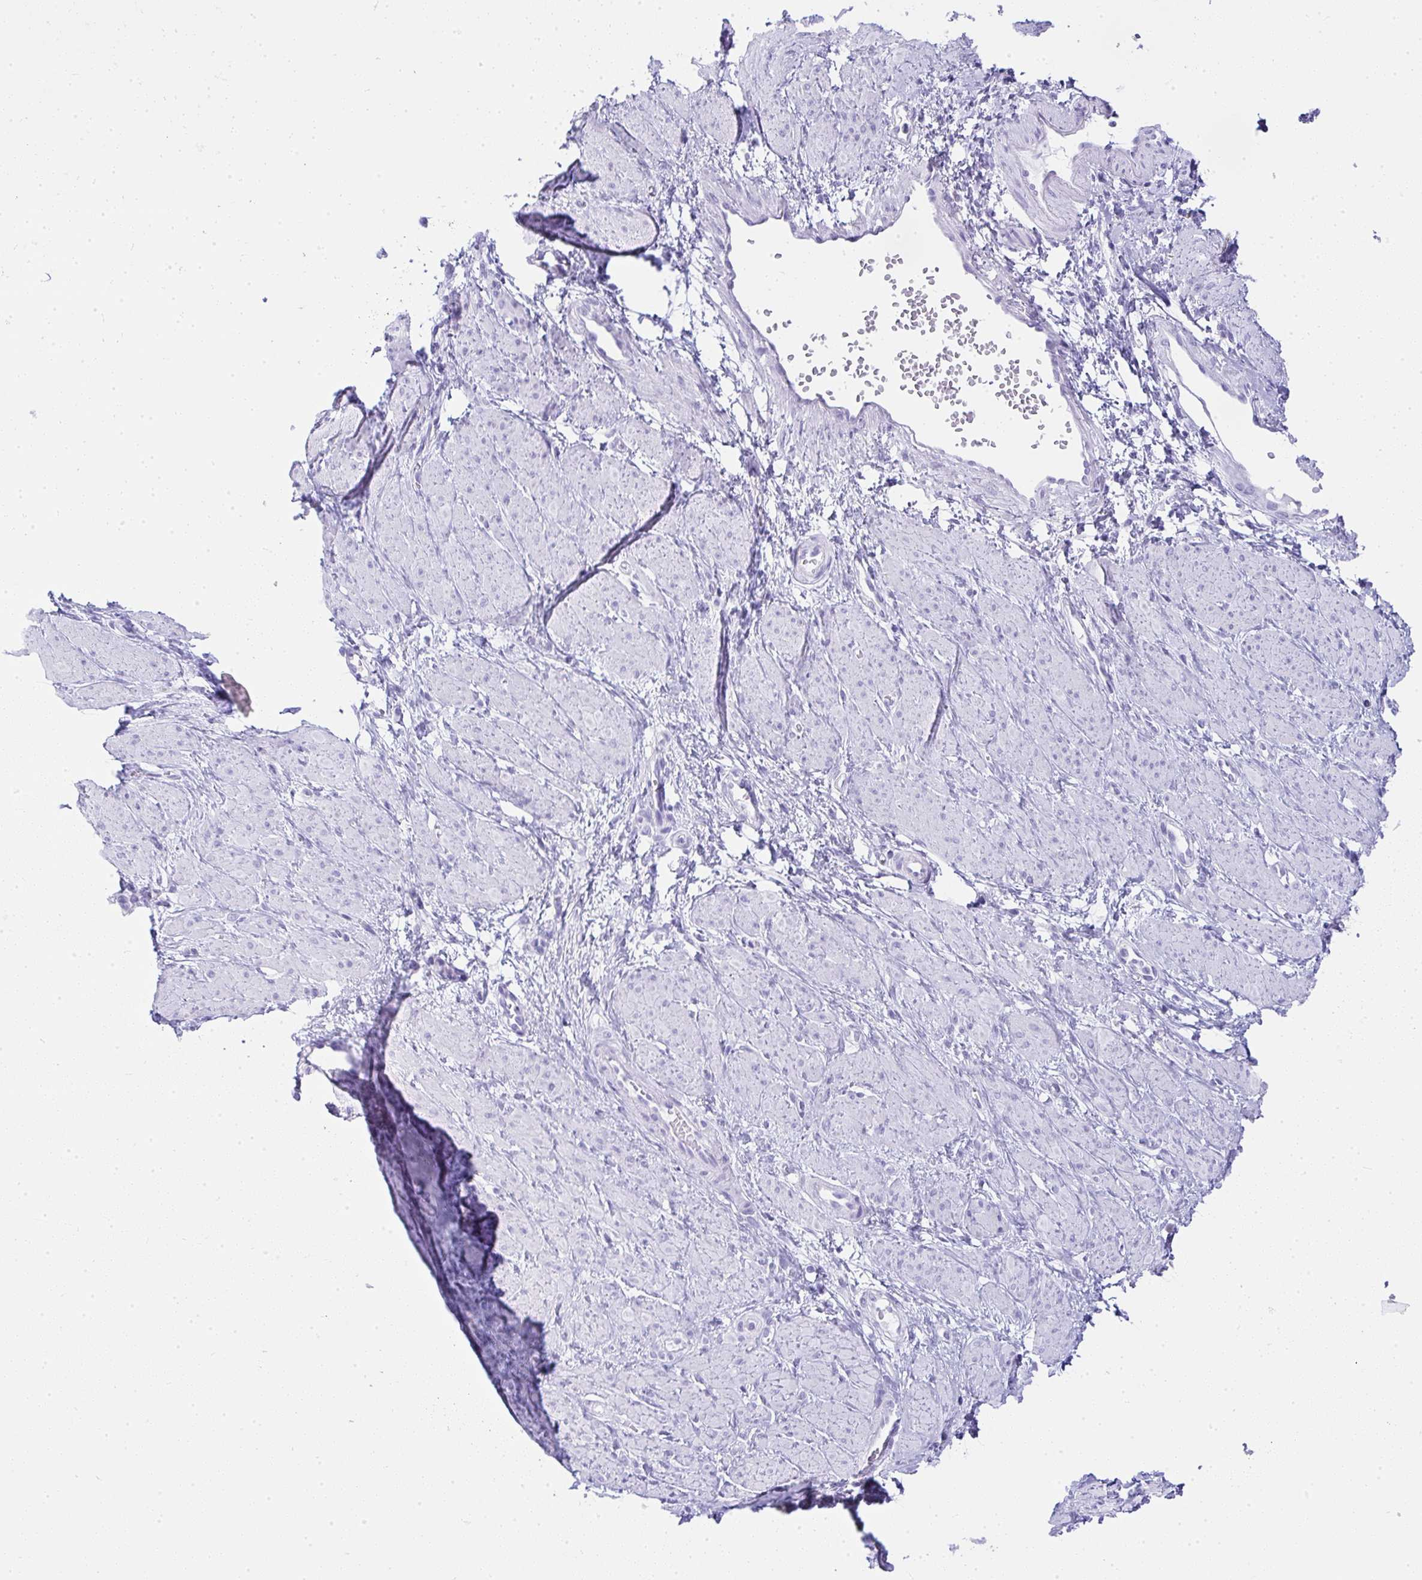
{"staining": {"intensity": "negative", "quantity": "none", "location": "none"}, "tissue": "smooth muscle", "cell_type": "Smooth muscle cells", "image_type": "normal", "snomed": [{"axis": "morphology", "description": "Normal tissue, NOS"}, {"axis": "topography", "description": "Smooth muscle"}, {"axis": "topography", "description": "Uterus"}], "caption": "High power microscopy photomicrograph of an immunohistochemistry (IHC) histopathology image of normal smooth muscle, revealing no significant positivity in smooth muscle cells.", "gene": "CDADC1", "patient": {"sex": "female", "age": 39}}